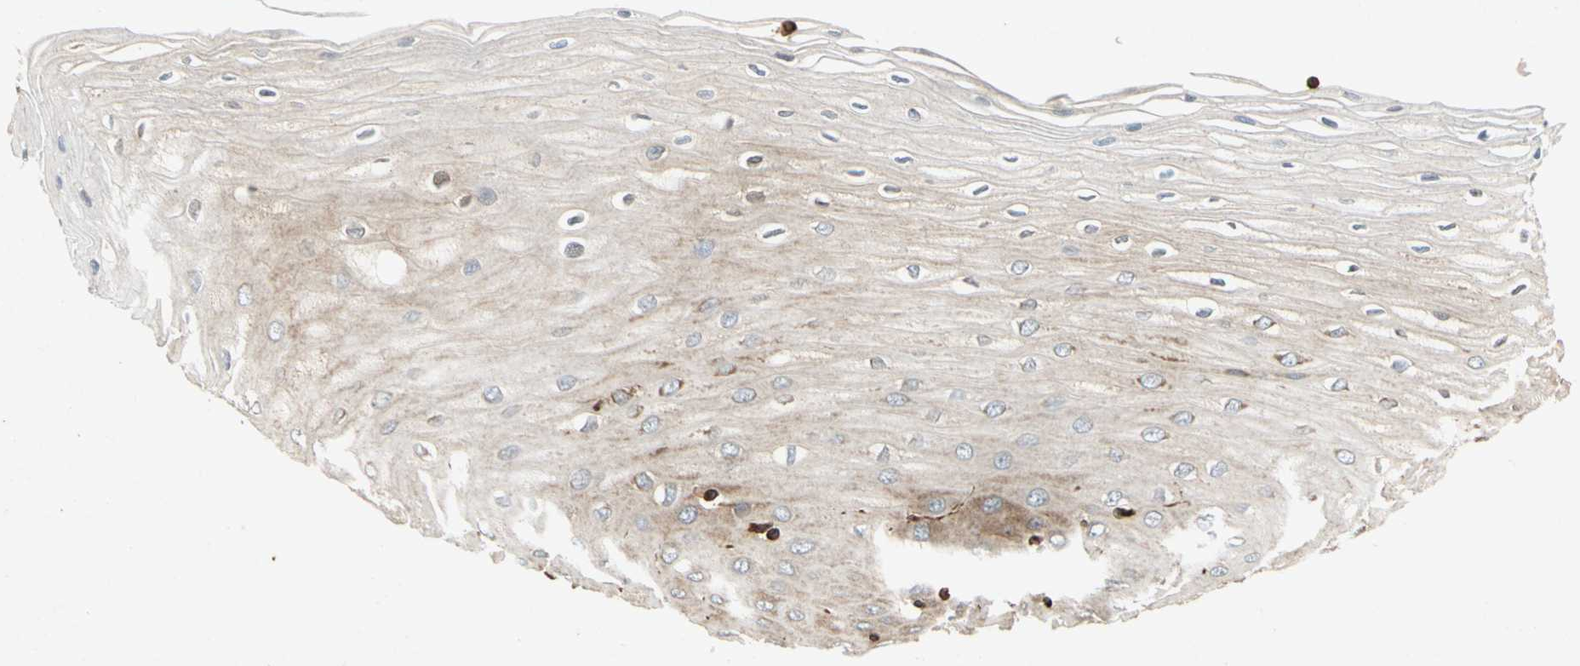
{"staining": {"intensity": "weak", "quantity": "25%-75%", "location": "cytoplasmic/membranous"}, "tissue": "esophagus", "cell_type": "Squamous epithelial cells", "image_type": "normal", "snomed": [{"axis": "morphology", "description": "Normal tissue, NOS"}, {"axis": "morphology", "description": "Squamous cell carcinoma, NOS"}, {"axis": "topography", "description": "Esophagus"}], "caption": "Unremarkable esophagus exhibits weak cytoplasmic/membranous staining in about 25%-75% of squamous epithelial cells, visualized by immunohistochemistry.", "gene": "TAPBP", "patient": {"sex": "male", "age": 65}}